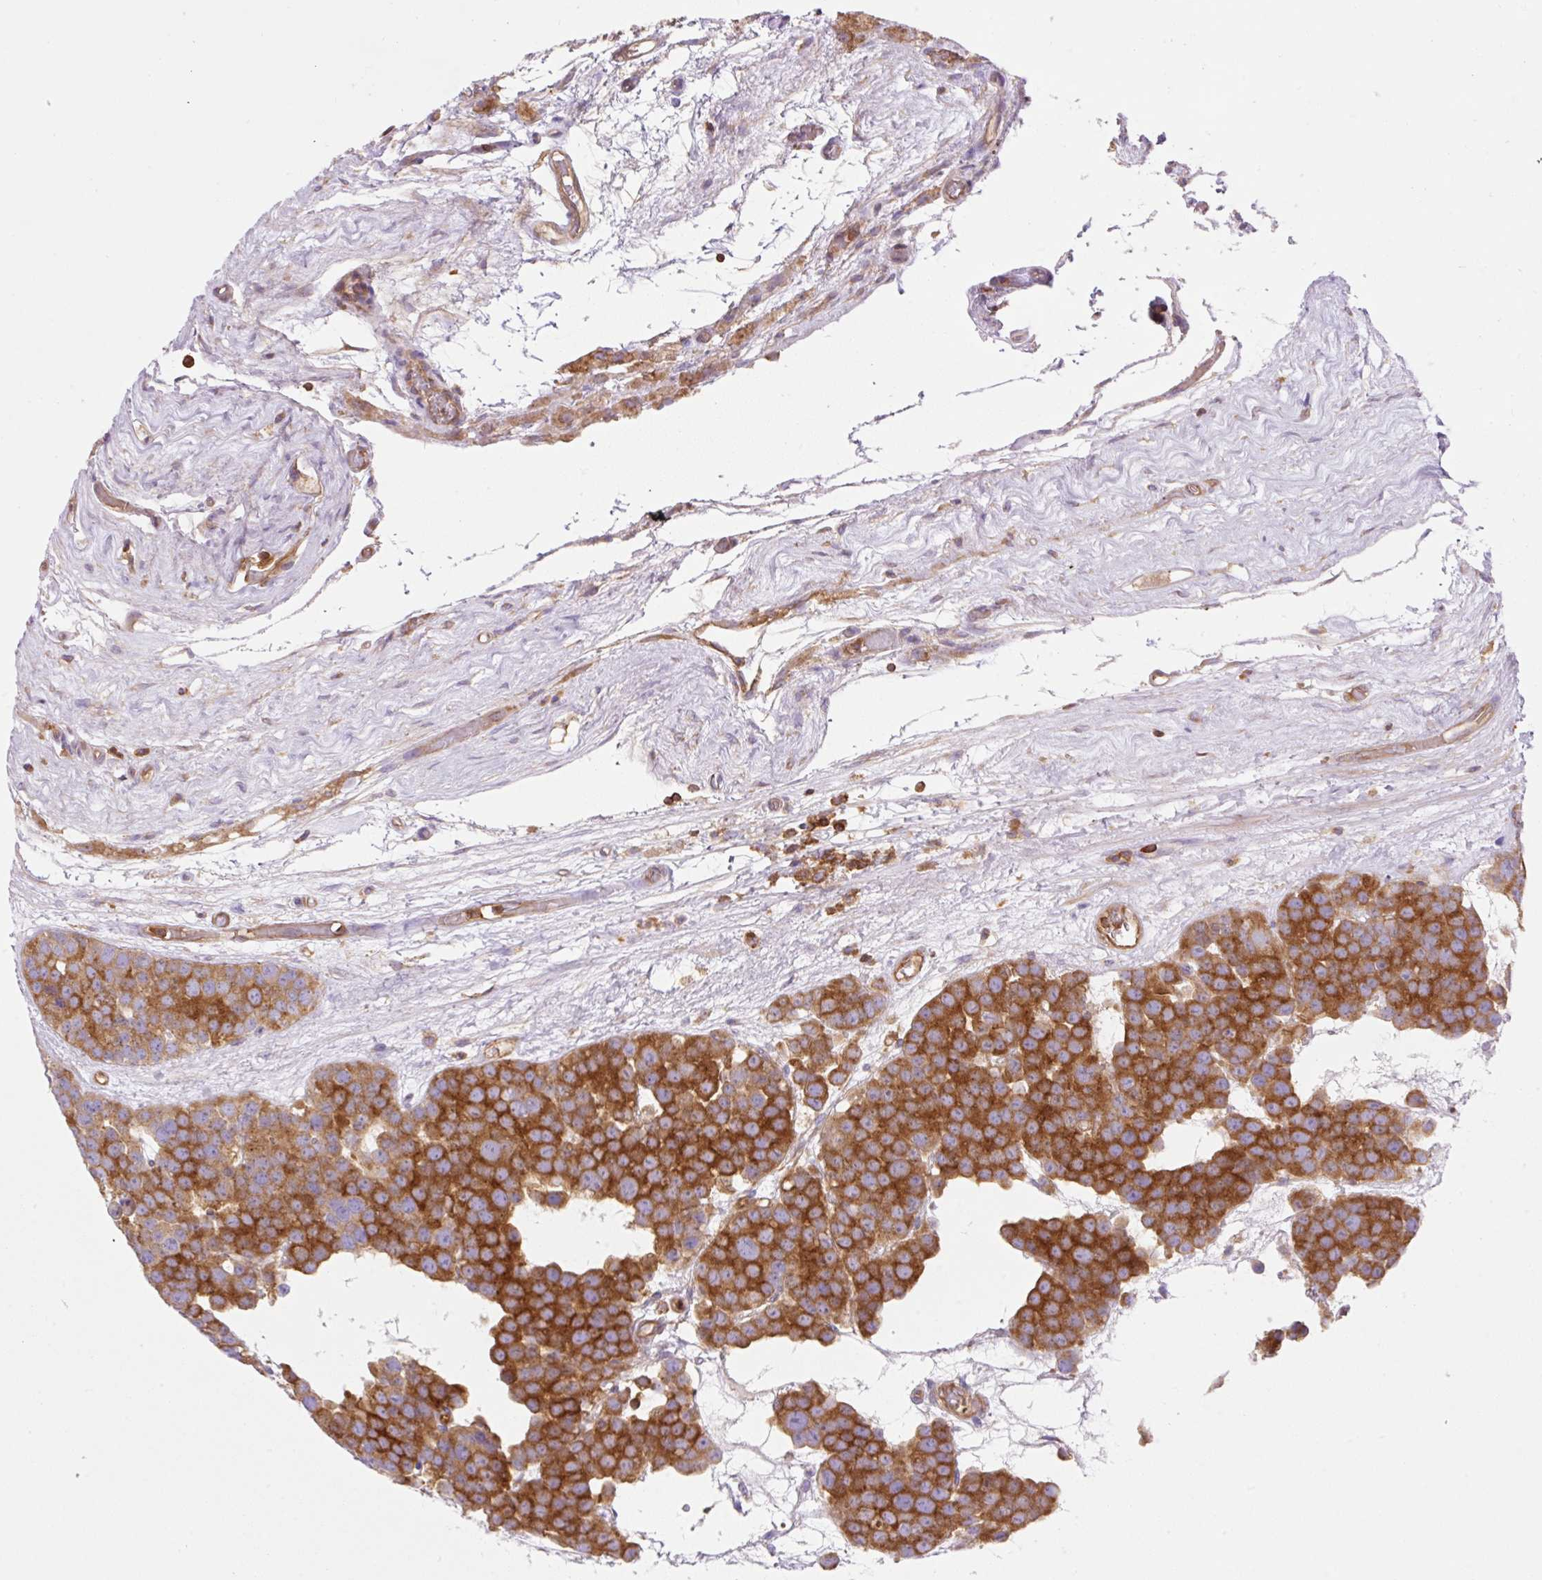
{"staining": {"intensity": "strong", "quantity": ">75%", "location": "cytoplasmic/membranous"}, "tissue": "testis cancer", "cell_type": "Tumor cells", "image_type": "cancer", "snomed": [{"axis": "morphology", "description": "Seminoma, NOS"}, {"axis": "topography", "description": "Testis"}], "caption": "An image of human testis seminoma stained for a protein shows strong cytoplasmic/membranous brown staining in tumor cells. Using DAB (3,3'-diaminobenzidine) (brown) and hematoxylin (blue) stains, captured at high magnification using brightfield microscopy.", "gene": "DNM2", "patient": {"sex": "male", "age": 71}}